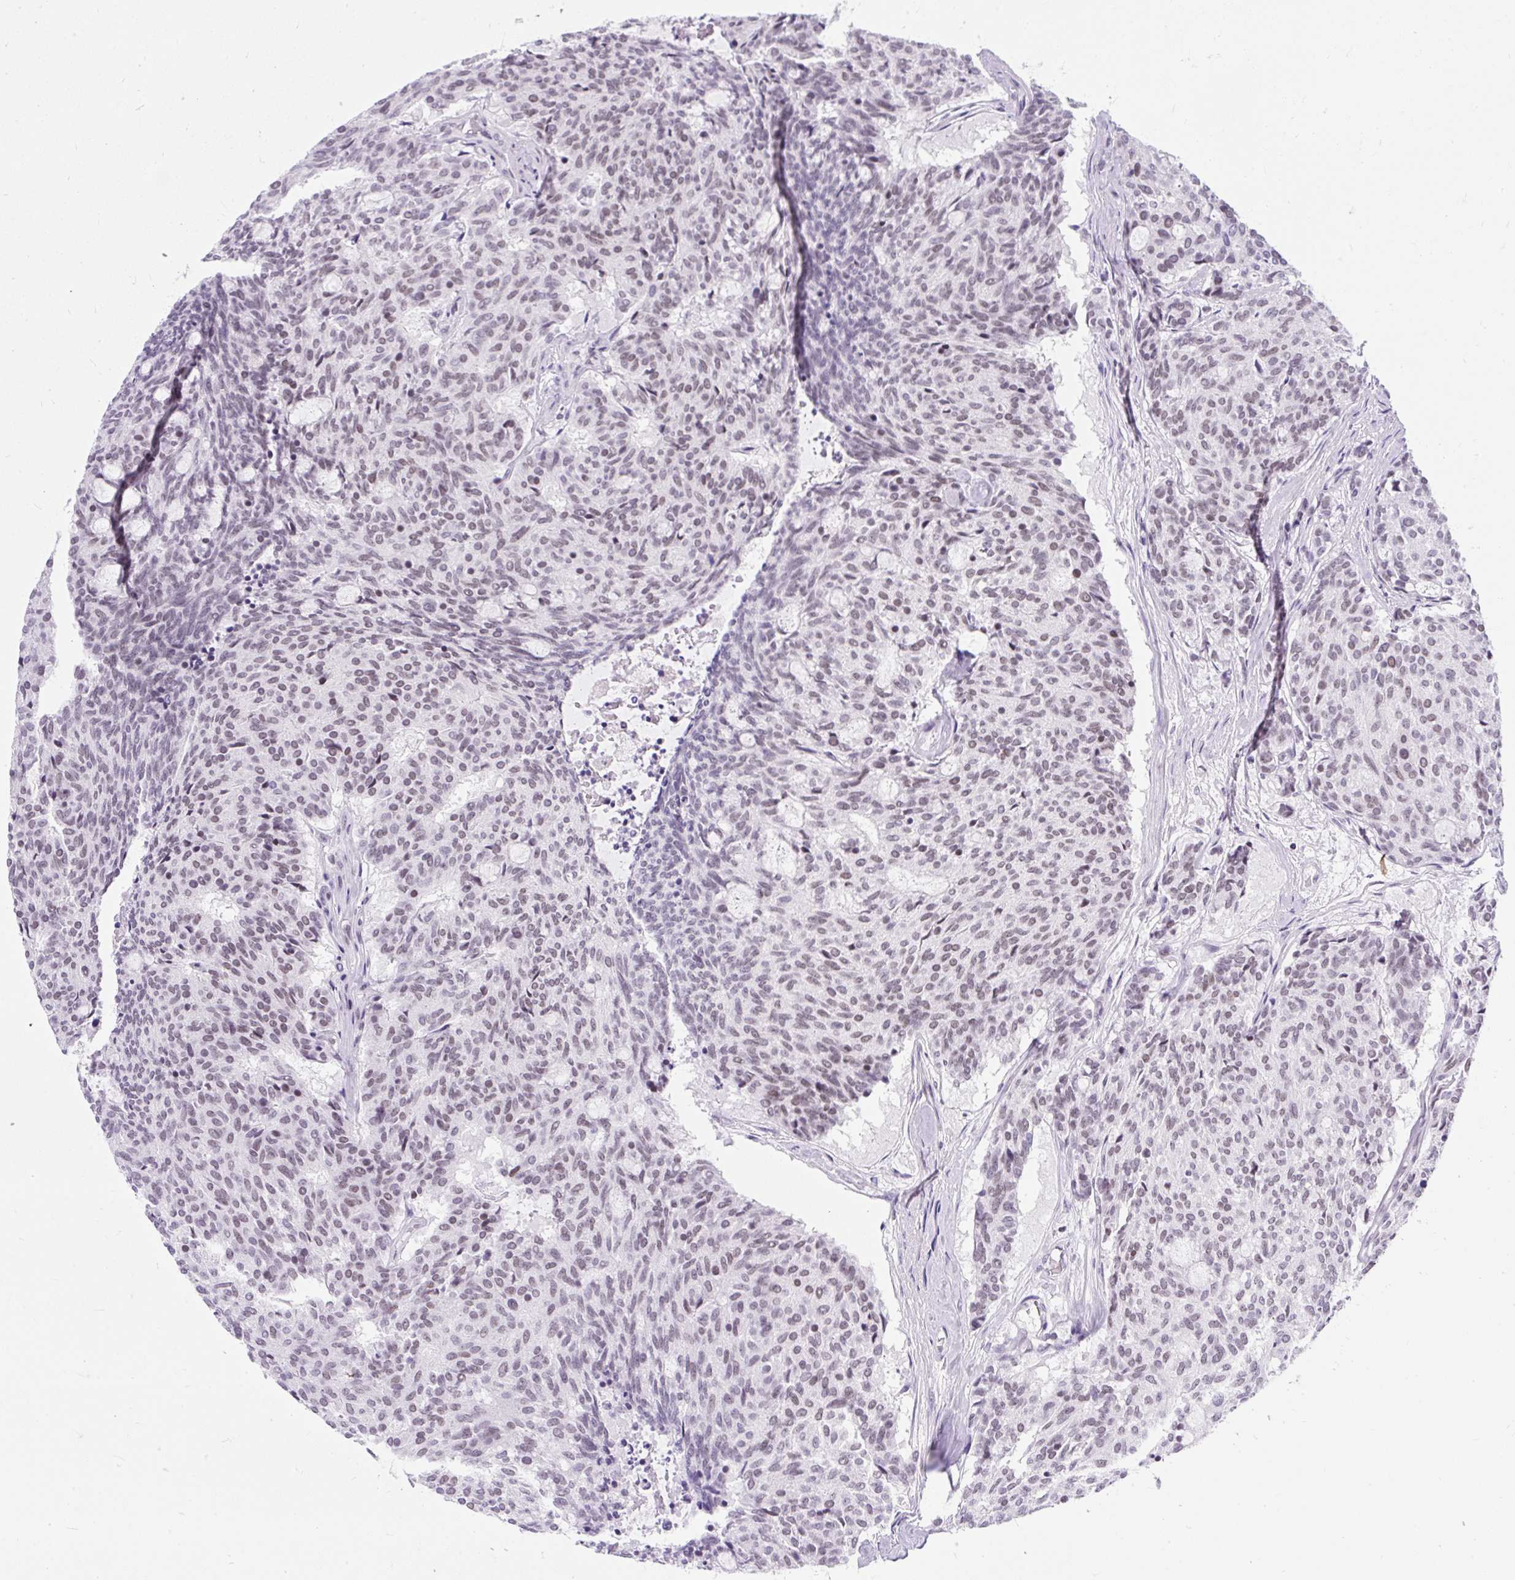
{"staining": {"intensity": "weak", "quantity": "<25%", "location": "nuclear"}, "tissue": "carcinoid", "cell_type": "Tumor cells", "image_type": "cancer", "snomed": [{"axis": "morphology", "description": "Carcinoid, malignant, NOS"}, {"axis": "topography", "description": "Pancreas"}], "caption": "This is a histopathology image of immunohistochemistry staining of carcinoid, which shows no expression in tumor cells.", "gene": "PLCXD2", "patient": {"sex": "female", "age": 54}}